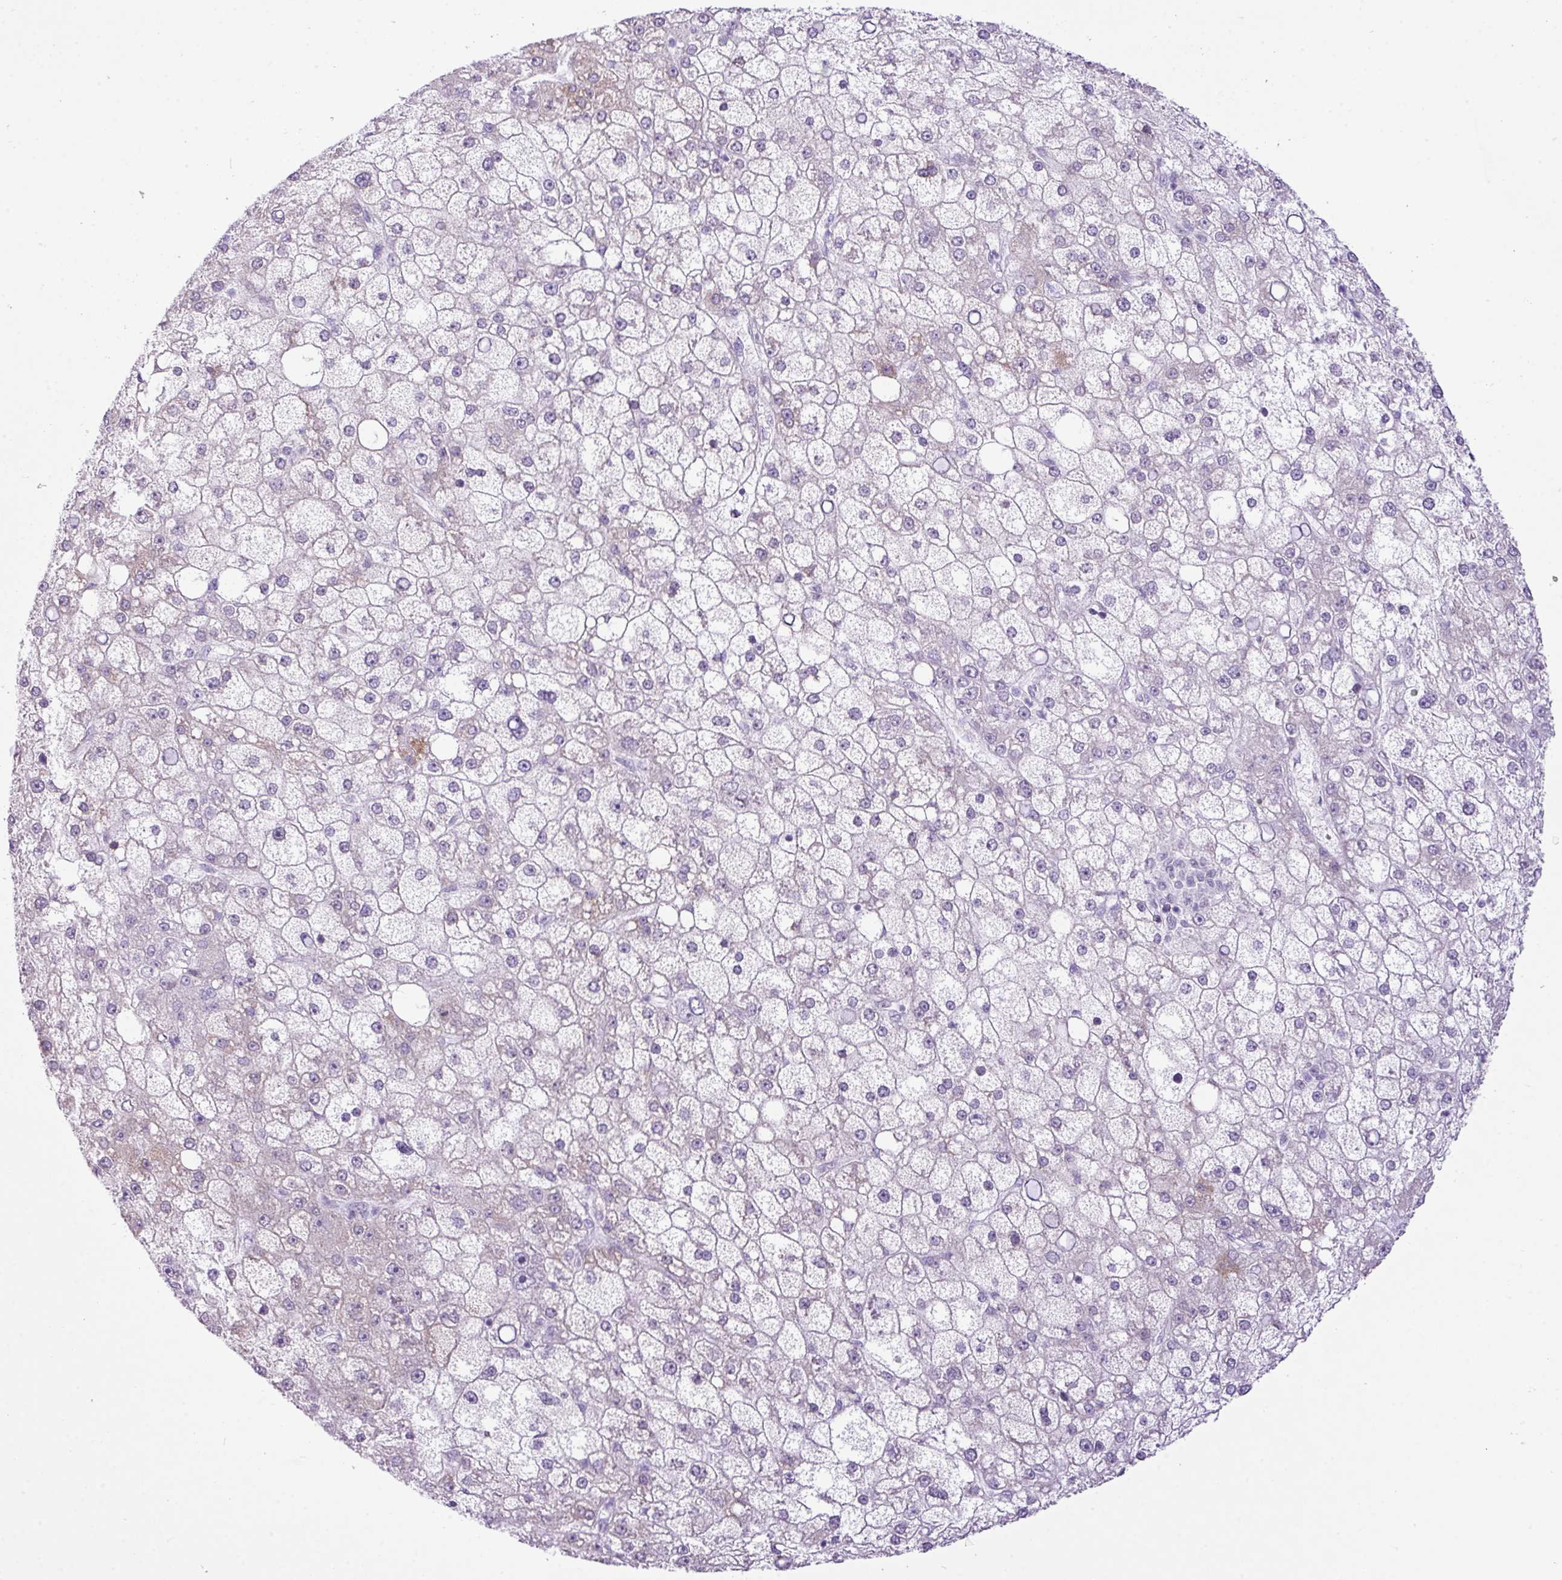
{"staining": {"intensity": "negative", "quantity": "none", "location": "none"}, "tissue": "liver cancer", "cell_type": "Tumor cells", "image_type": "cancer", "snomed": [{"axis": "morphology", "description": "Carcinoma, Hepatocellular, NOS"}, {"axis": "topography", "description": "Liver"}], "caption": "Tumor cells are negative for brown protein staining in liver cancer.", "gene": "ELOA2", "patient": {"sex": "male", "age": 67}}